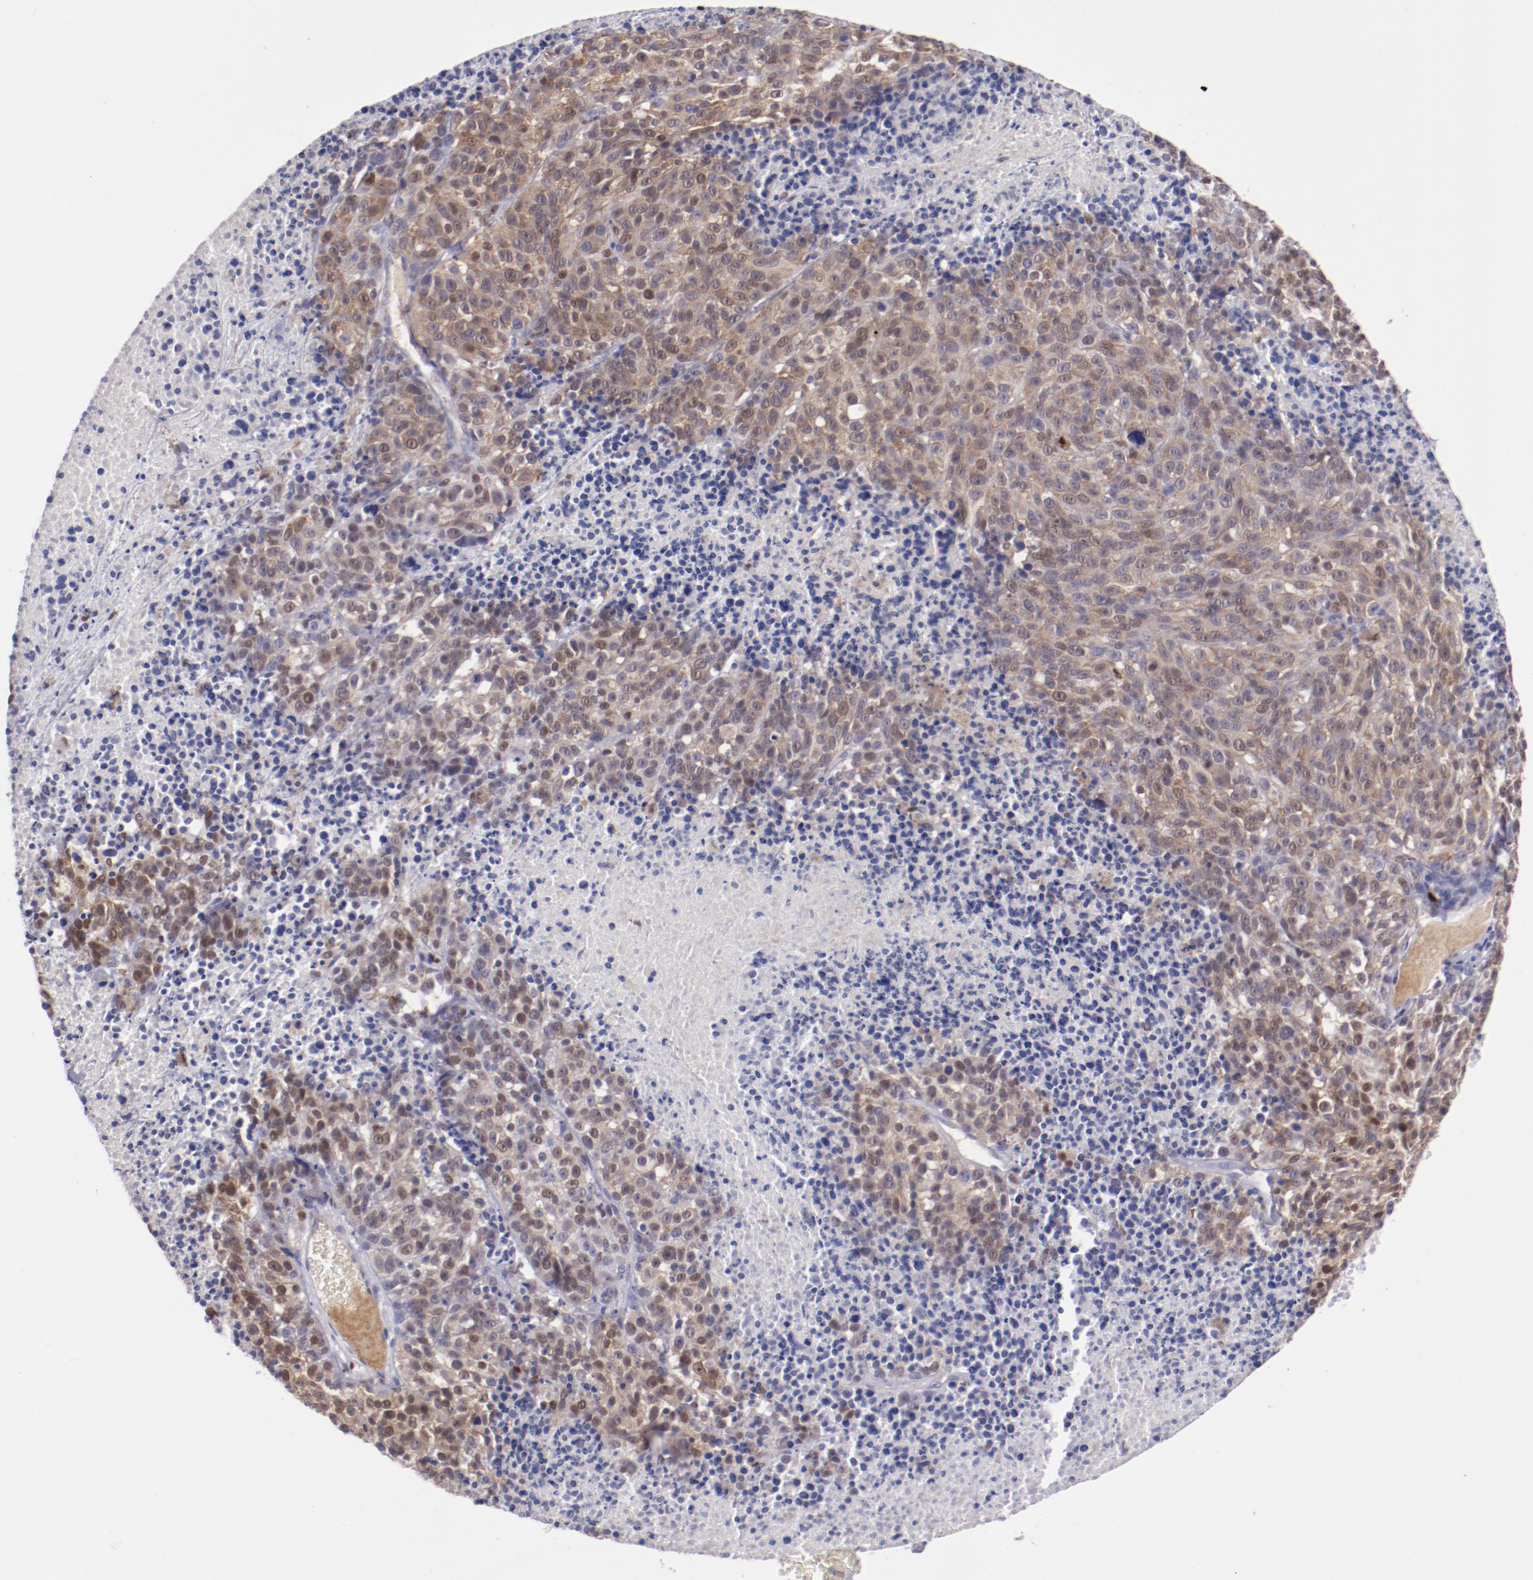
{"staining": {"intensity": "moderate", "quantity": ">75%", "location": "cytoplasmic/membranous"}, "tissue": "melanoma", "cell_type": "Tumor cells", "image_type": "cancer", "snomed": [{"axis": "morphology", "description": "Malignant melanoma, Metastatic site"}, {"axis": "topography", "description": "Cerebral cortex"}], "caption": "Malignant melanoma (metastatic site) tissue displays moderate cytoplasmic/membranous positivity in approximately >75% of tumor cells, visualized by immunohistochemistry.", "gene": "IRF8", "patient": {"sex": "female", "age": 52}}